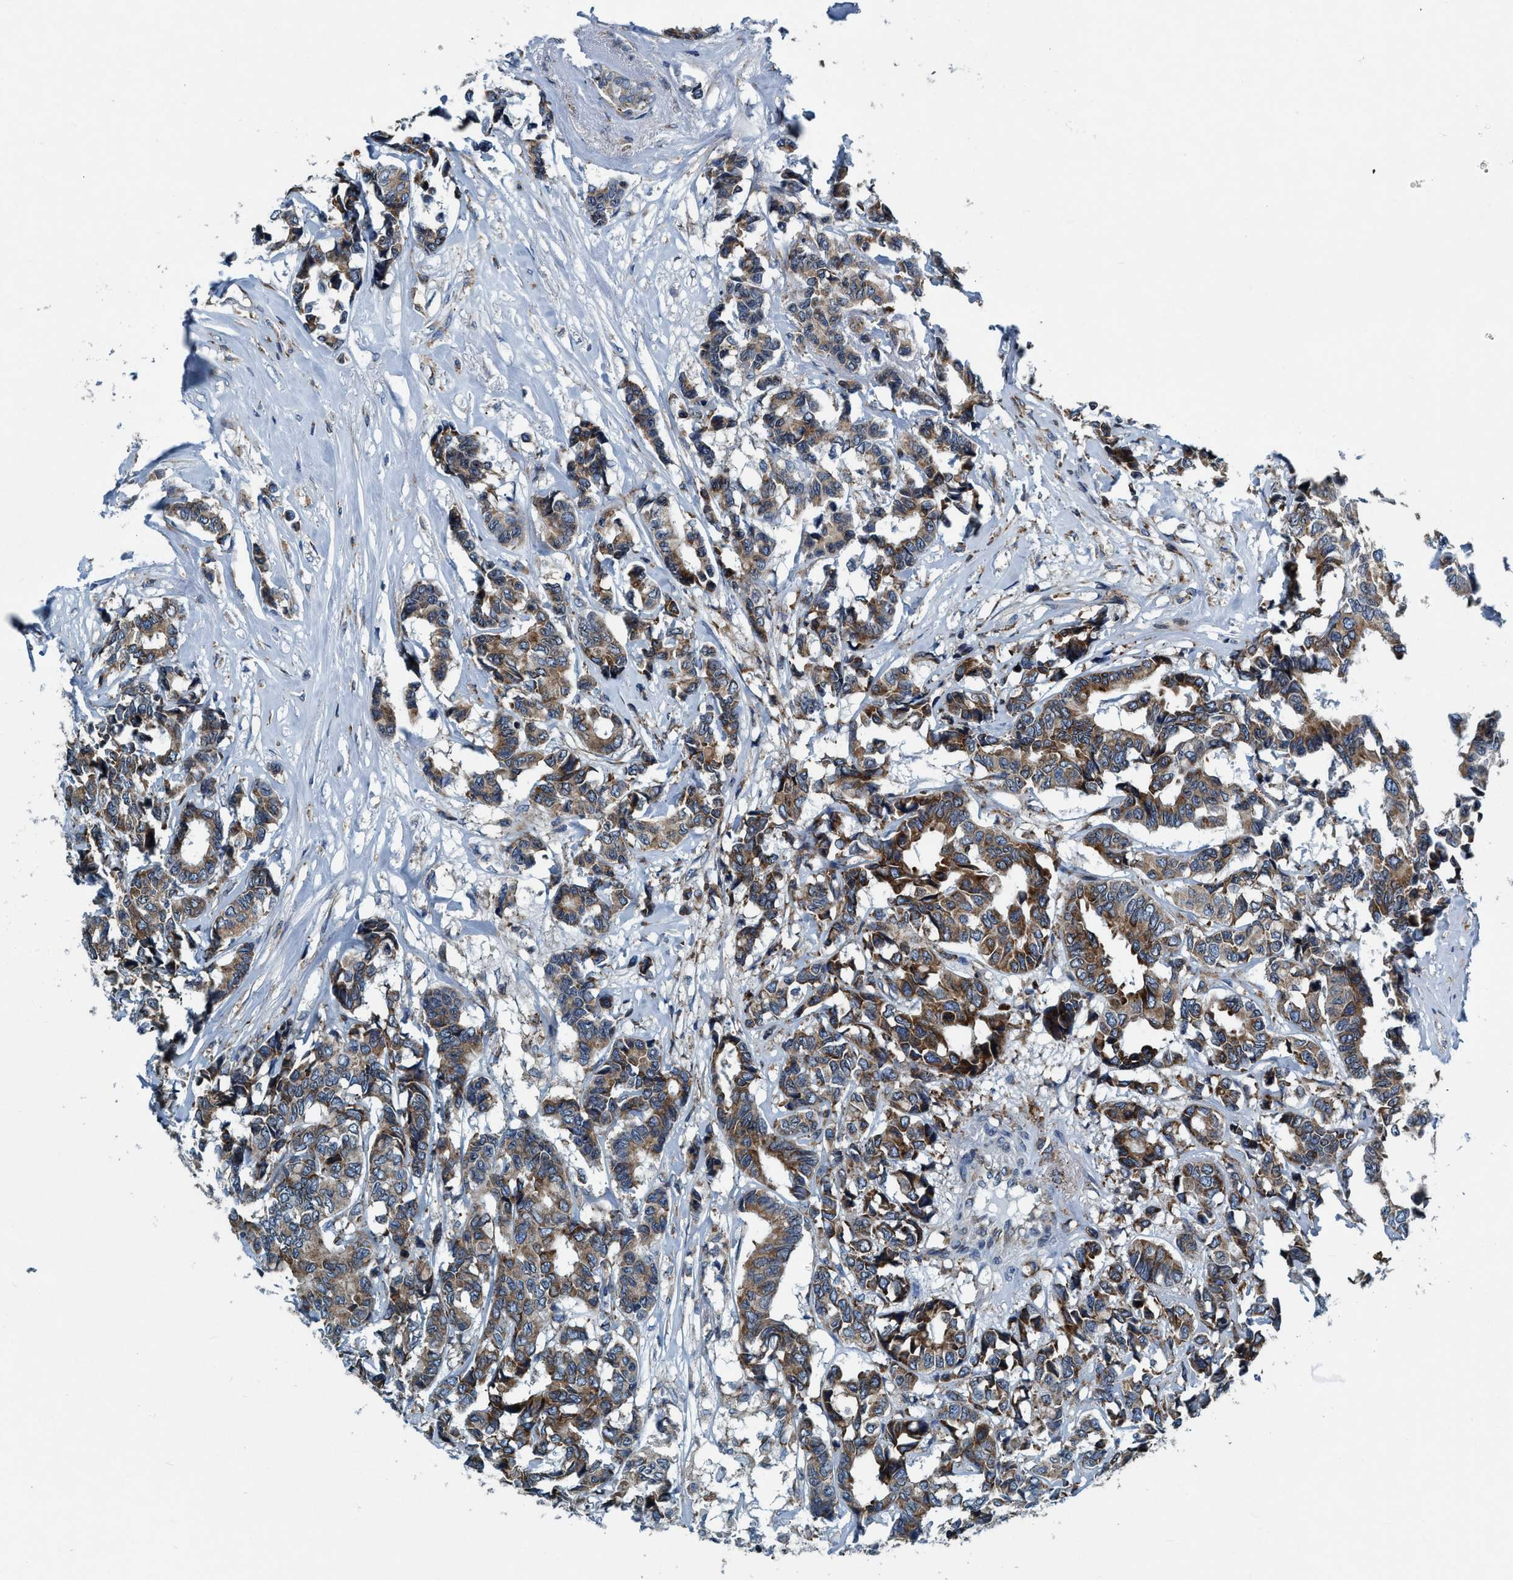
{"staining": {"intensity": "strong", "quantity": ">75%", "location": "cytoplasmic/membranous"}, "tissue": "breast cancer", "cell_type": "Tumor cells", "image_type": "cancer", "snomed": [{"axis": "morphology", "description": "Duct carcinoma"}, {"axis": "topography", "description": "Breast"}], "caption": "Intraductal carcinoma (breast) stained for a protein (brown) reveals strong cytoplasmic/membranous positive staining in approximately >75% of tumor cells.", "gene": "ARMC9", "patient": {"sex": "female", "age": 87}}